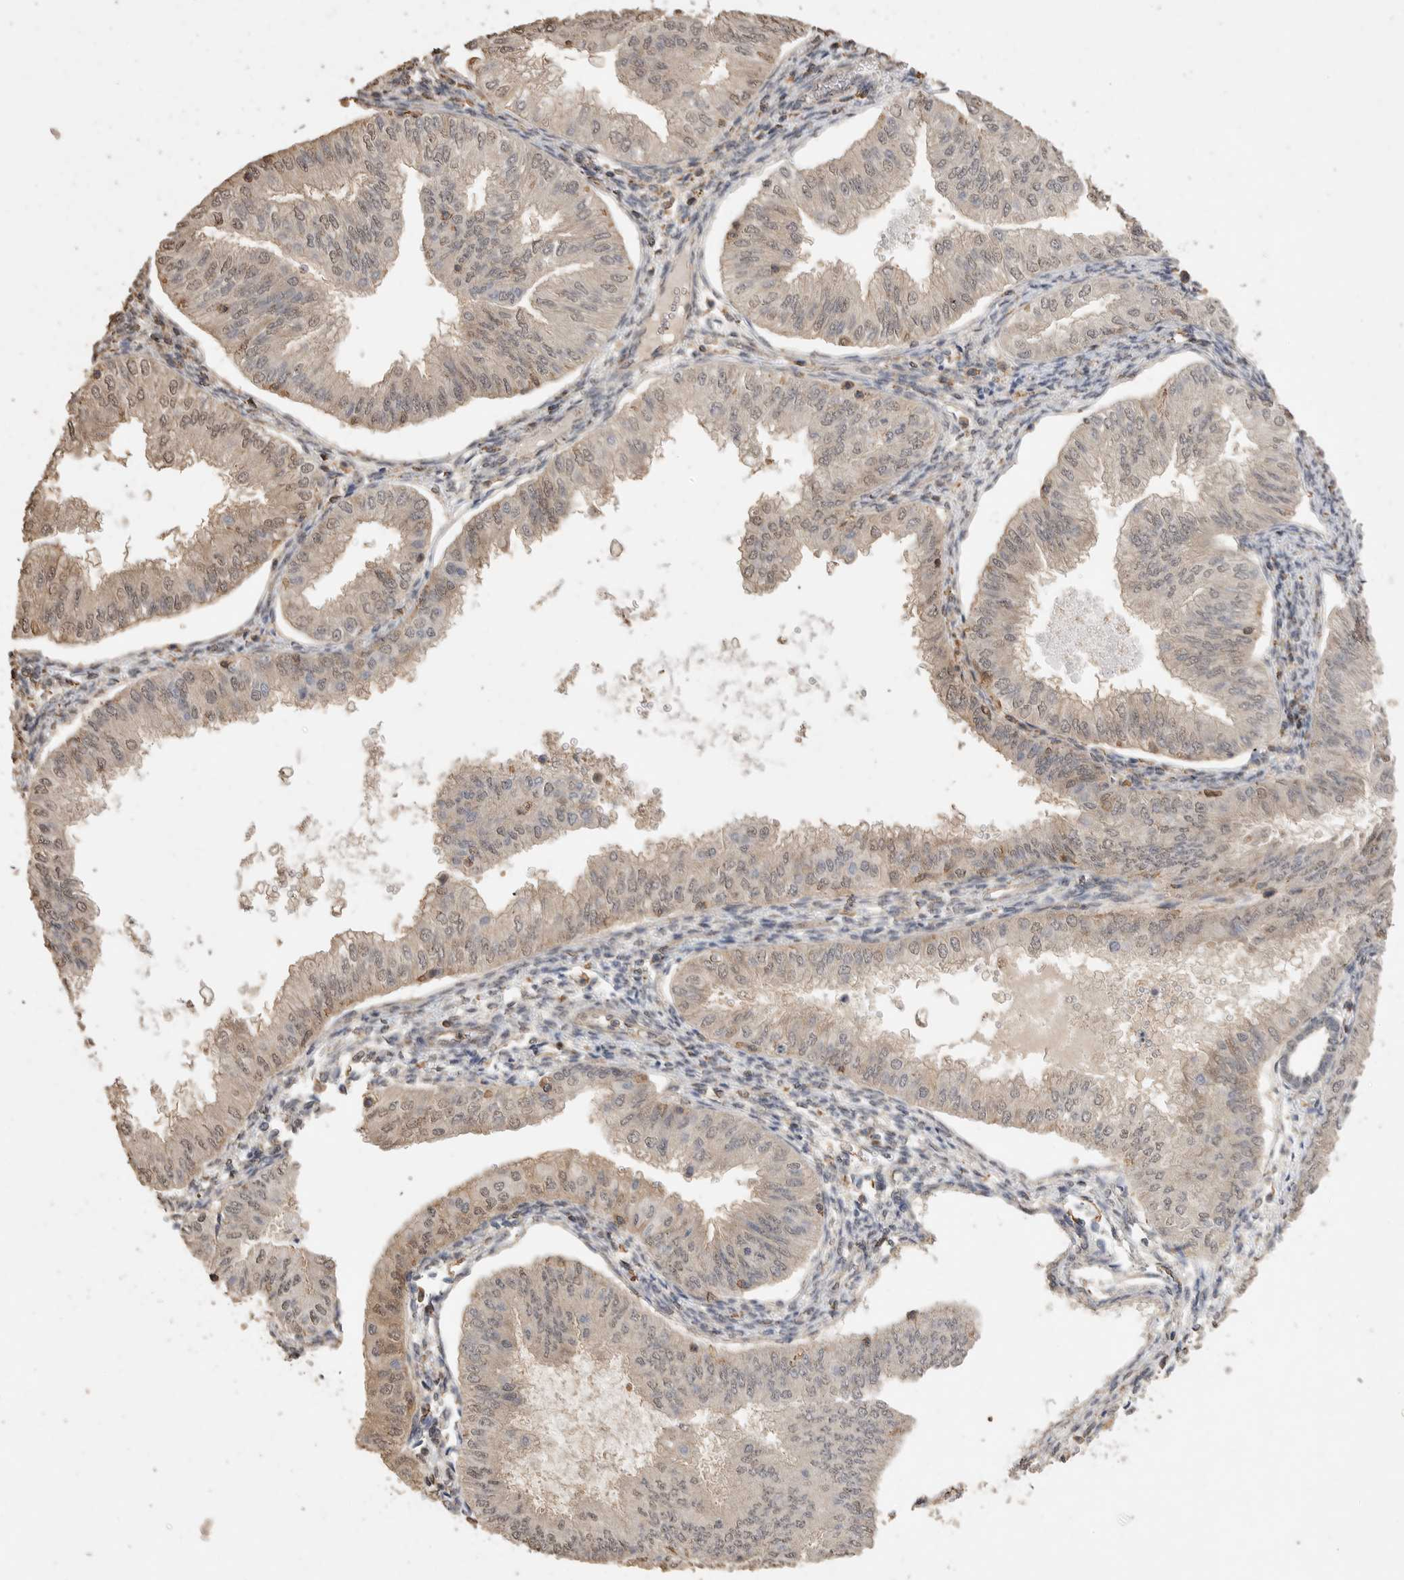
{"staining": {"intensity": "weak", "quantity": ">75%", "location": "nuclear"}, "tissue": "endometrial cancer", "cell_type": "Tumor cells", "image_type": "cancer", "snomed": [{"axis": "morphology", "description": "Normal tissue, NOS"}, {"axis": "morphology", "description": "Adenocarcinoma, NOS"}, {"axis": "topography", "description": "Endometrium"}], "caption": "This histopathology image shows immunohistochemistry staining of human endometrial cancer (adenocarcinoma), with low weak nuclear expression in approximately >75% of tumor cells.", "gene": "MAP2K1", "patient": {"sex": "female", "age": 53}}